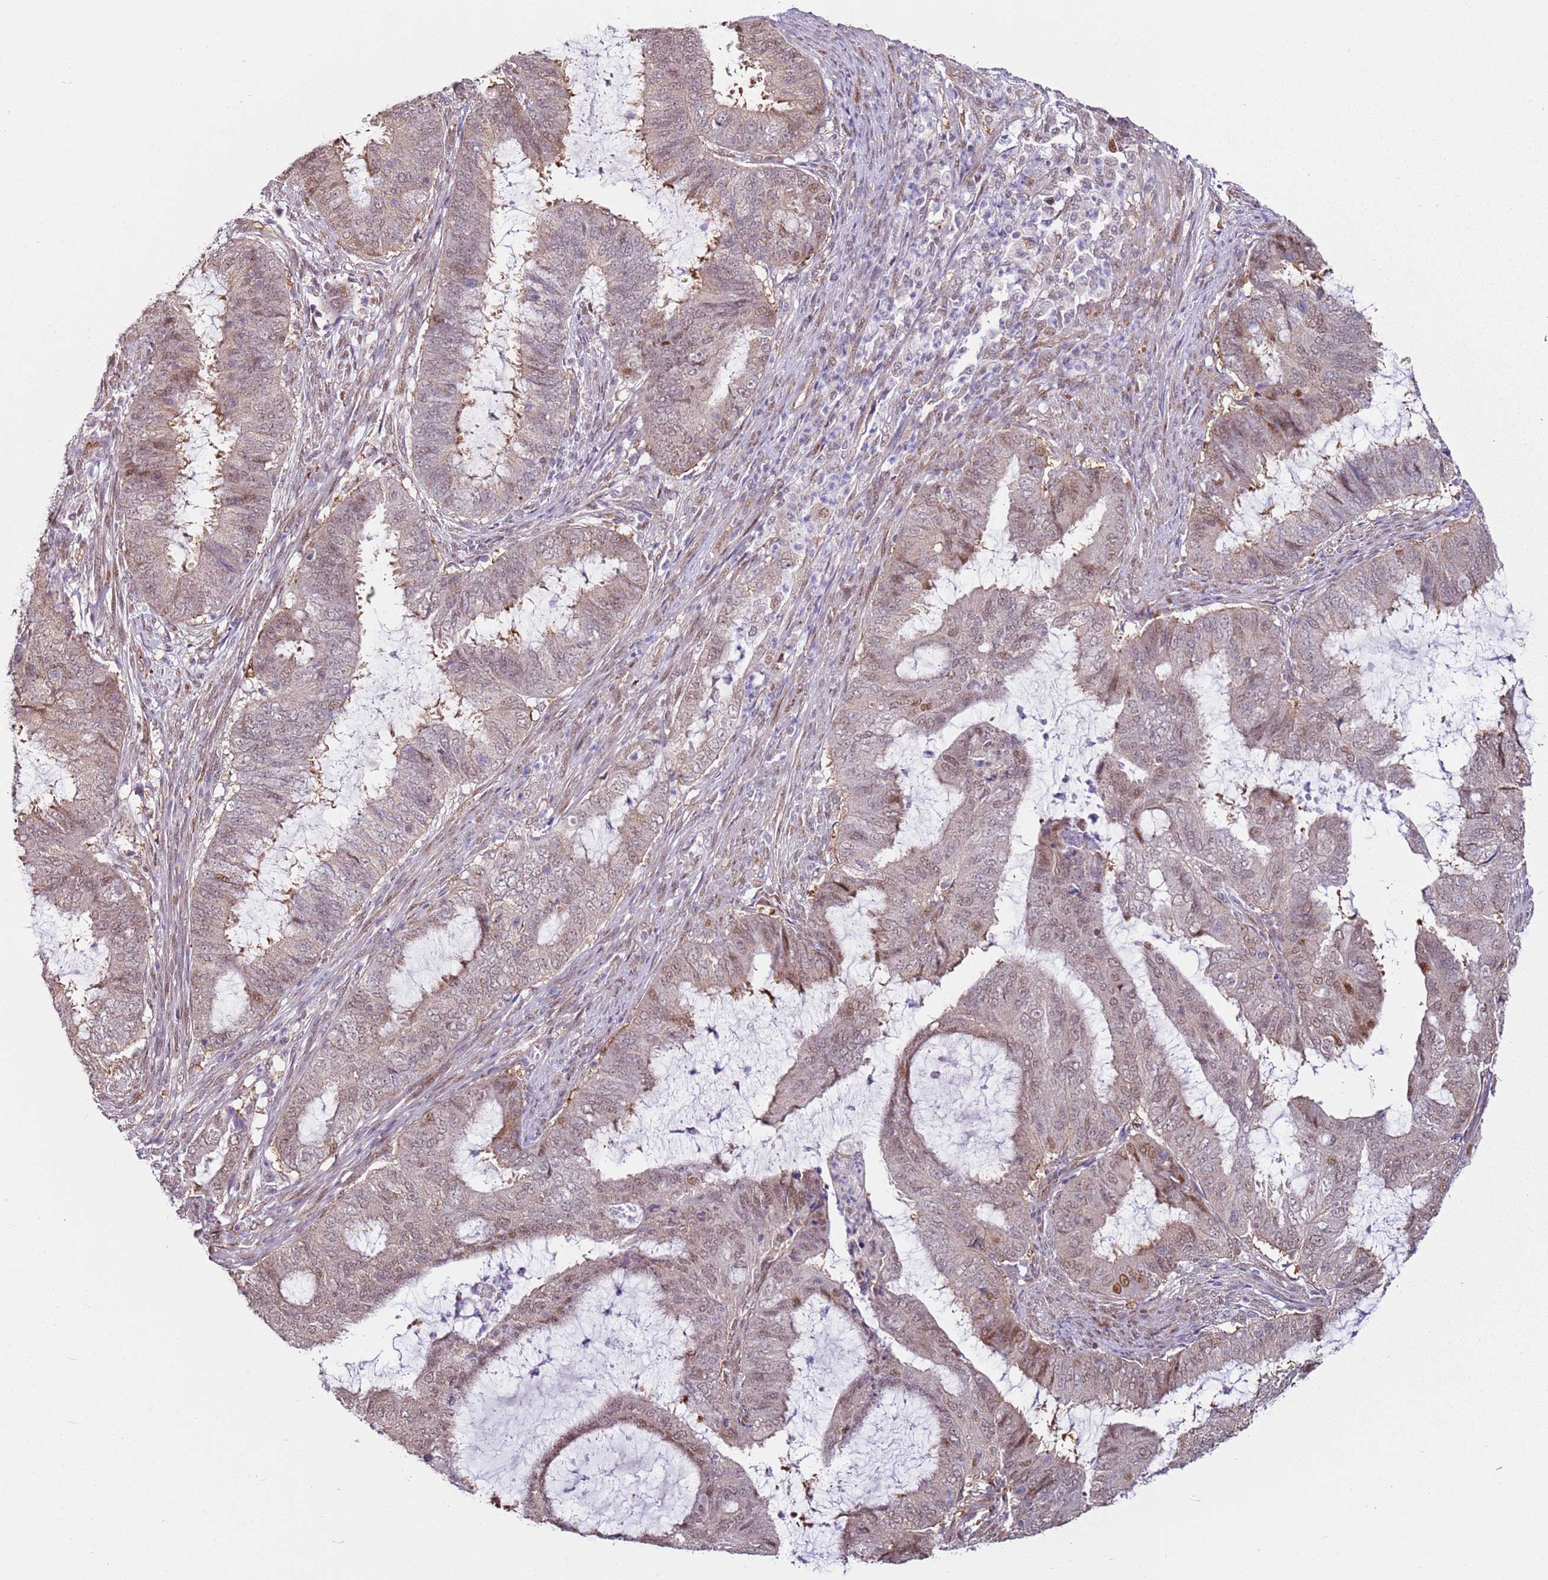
{"staining": {"intensity": "moderate", "quantity": "<25%", "location": "nuclear"}, "tissue": "endometrial cancer", "cell_type": "Tumor cells", "image_type": "cancer", "snomed": [{"axis": "morphology", "description": "Adenocarcinoma, NOS"}, {"axis": "topography", "description": "Endometrium"}], "caption": "Tumor cells exhibit moderate nuclear staining in approximately <25% of cells in endometrial cancer (adenocarcinoma).", "gene": "PSMD4", "patient": {"sex": "female", "age": 51}}